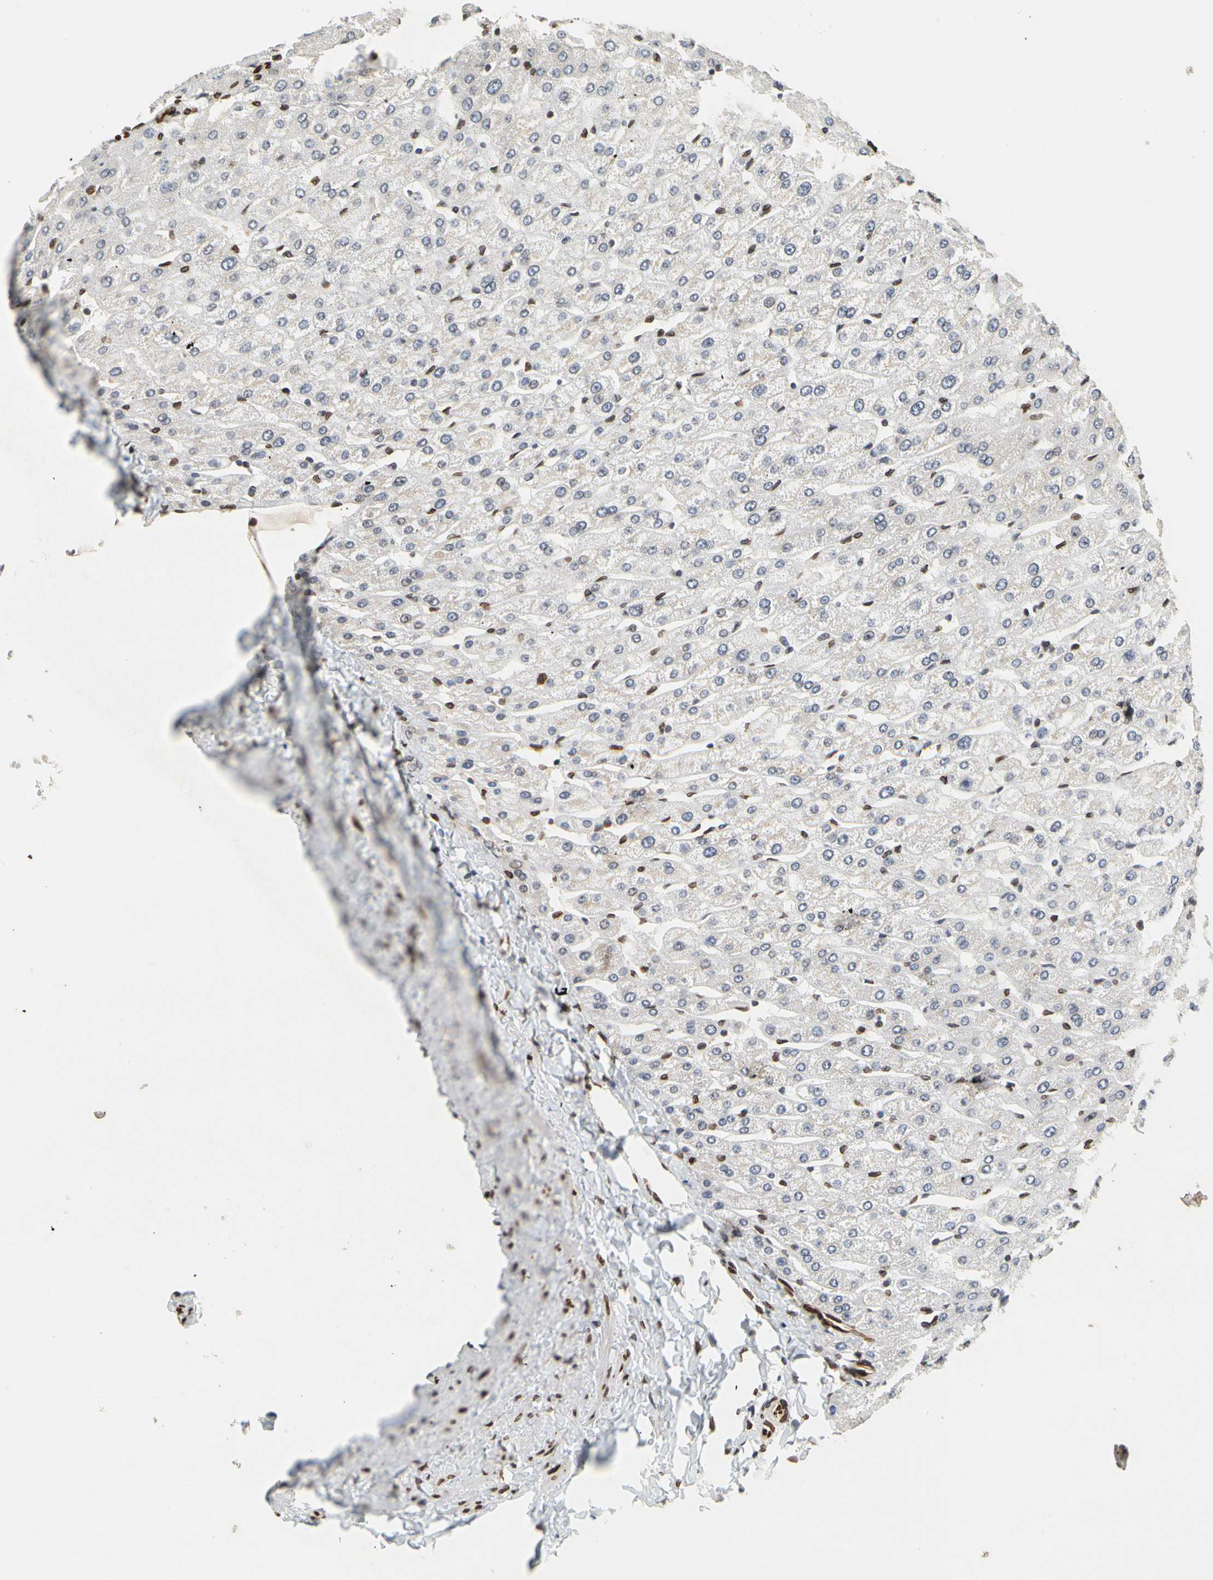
{"staining": {"intensity": "moderate", "quantity": "25%-75%", "location": "cytoplasmic/membranous,nuclear"}, "tissue": "liver", "cell_type": "Cholangiocytes", "image_type": "normal", "snomed": [{"axis": "morphology", "description": "Normal tissue, NOS"}, {"axis": "morphology", "description": "Fibrosis, NOS"}, {"axis": "topography", "description": "Liver"}], "caption": "Benign liver reveals moderate cytoplasmic/membranous,nuclear expression in approximately 25%-75% of cholangiocytes, visualized by immunohistochemistry. The protein is shown in brown color, while the nuclei are stained blue.", "gene": "SUN1", "patient": {"sex": "female", "age": 29}}